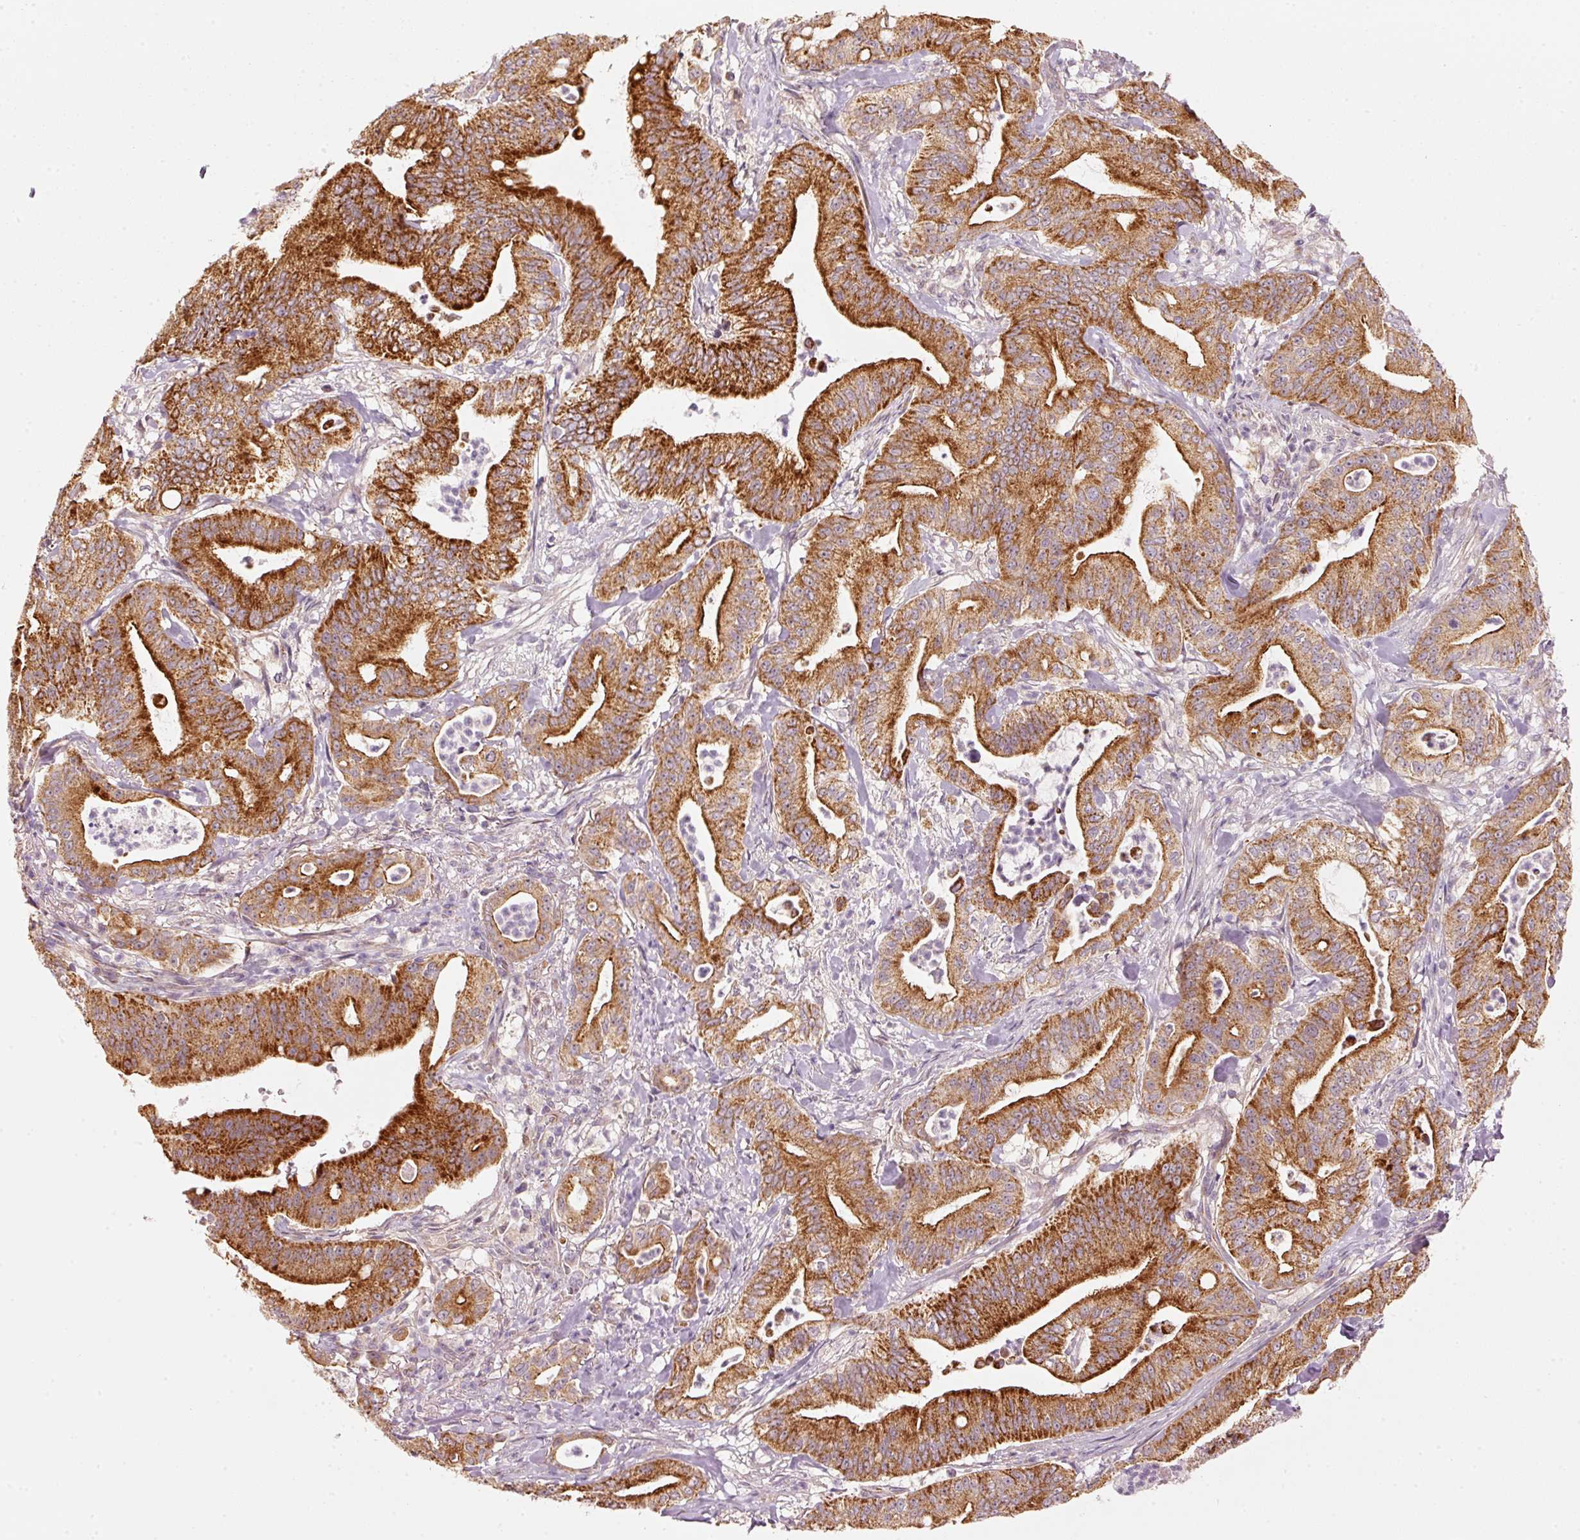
{"staining": {"intensity": "strong", "quantity": ">75%", "location": "cytoplasmic/membranous"}, "tissue": "pancreatic cancer", "cell_type": "Tumor cells", "image_type": "cancer", "snomed": [{"axis": "morphology", "description": "Adenocarcinoma, NOS"}, {"axis": "topography", "description": "Pancreas"}], "caption": "Approximately >75% of tumor cells in pancreatic cancer exhibit strong cytoplasmic/membranous protein positivity as visualized by brown immunohistochemical staining.", "gene": "ARHGAP22", "patient": {"sex": "male", "age": 71}}